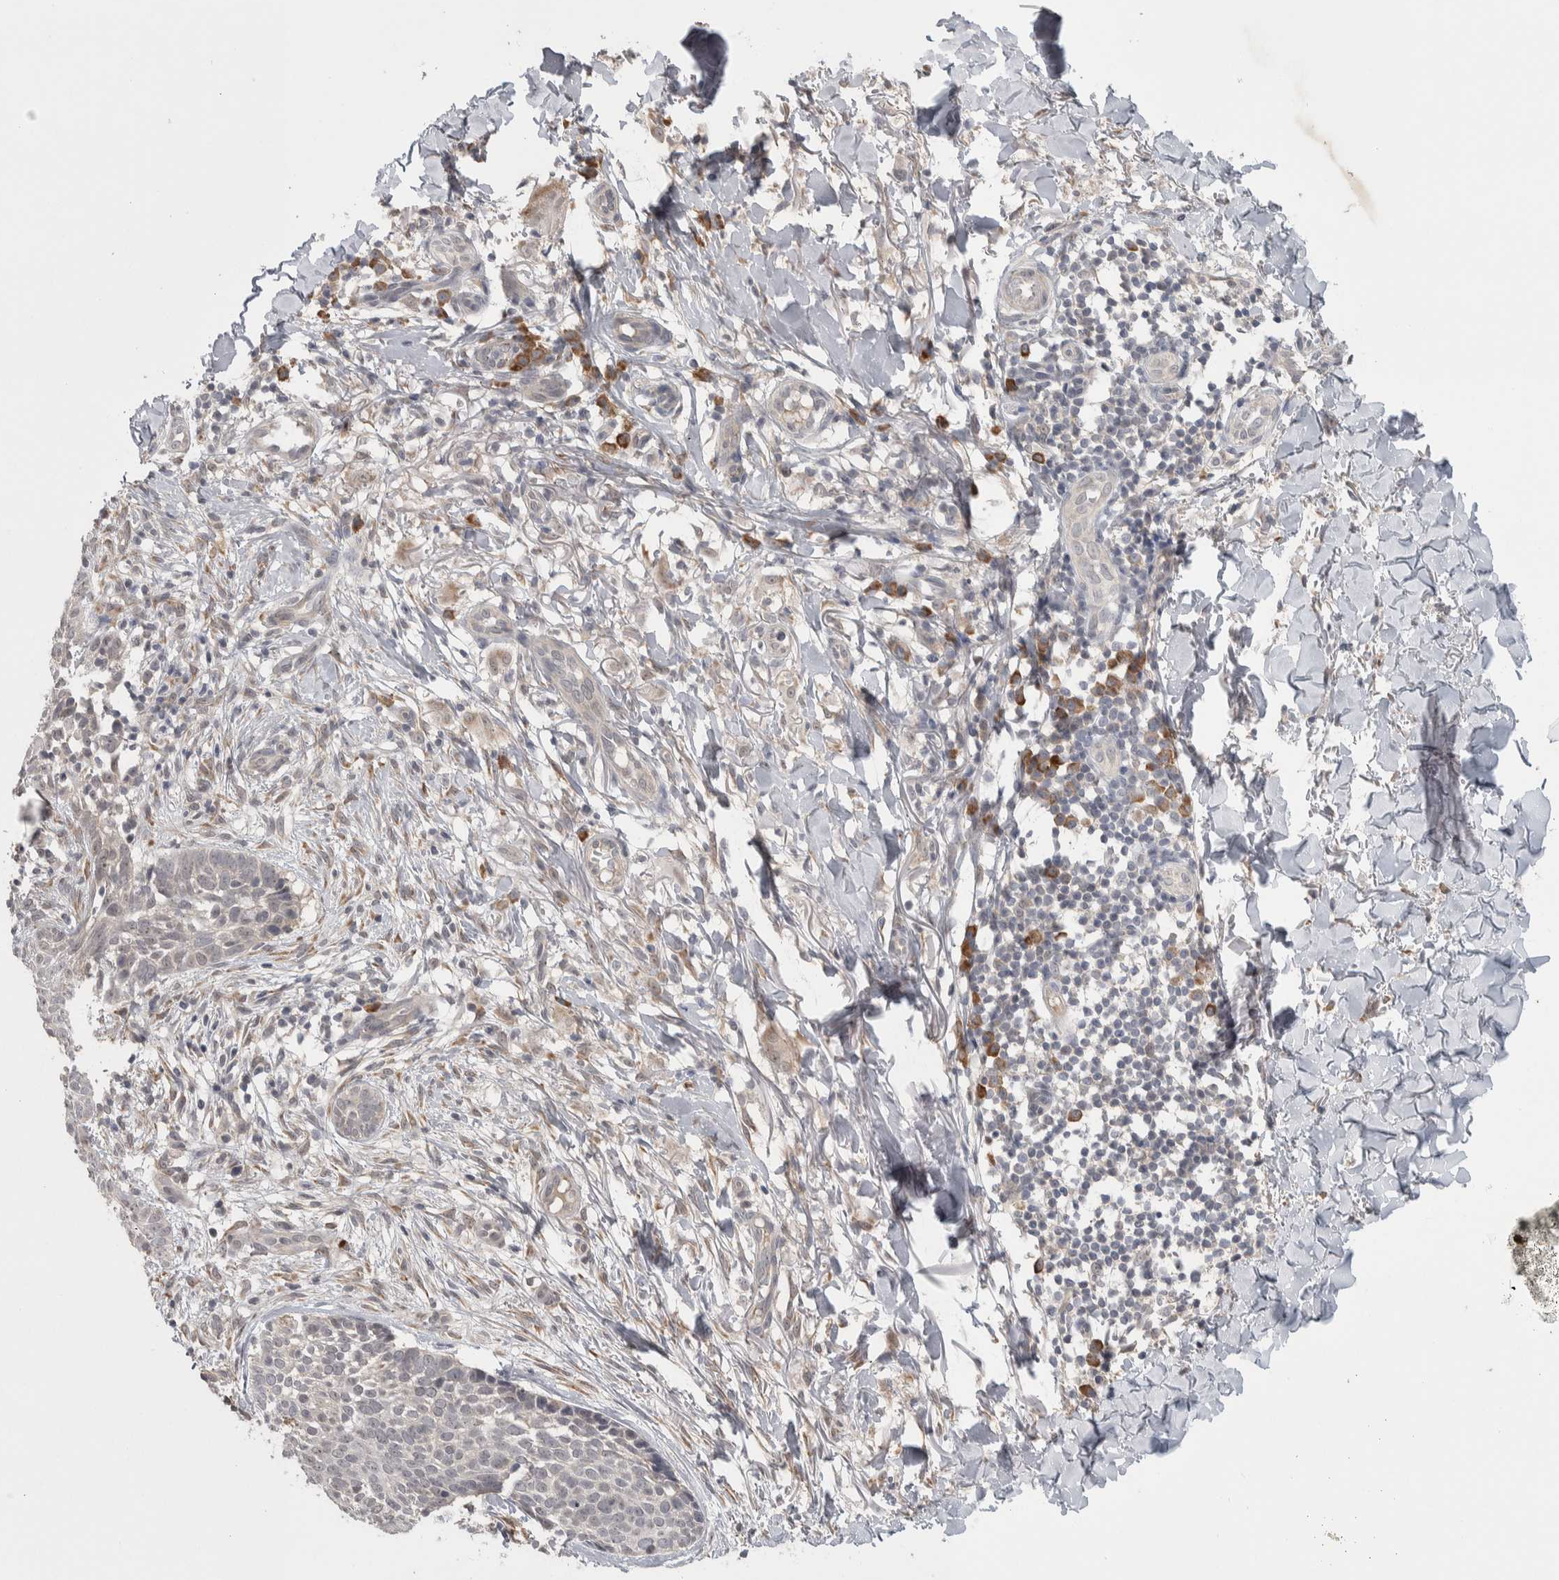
{"staining": {"intensity": "negative", "quantity": "none", "location": "none"}, "tissue": "skin cancer", "cell_type": "Tumor cells", "image_type": "cancer", "snomed": [{"axis": "morphology", "description": "Normal tissue, NOS"}, {"axis": "morphology", "description": "Basal cell carcinoma"}, {"axis": "topography", "description": "Skin"}], "caption": "Immunohistochemistry (IHC) of human skin cancer (basal cell carcinoma) displays no staining in tumor cells. Brightfield microscopy of immunohistochemistry (IHC) stained with DAB (3,3'-diaminobenzidine) (brown) and hematoxylin (blue), captured at high magnification.", "gene": "CUL2", "patient": {"sex": "male", "age": 67}}